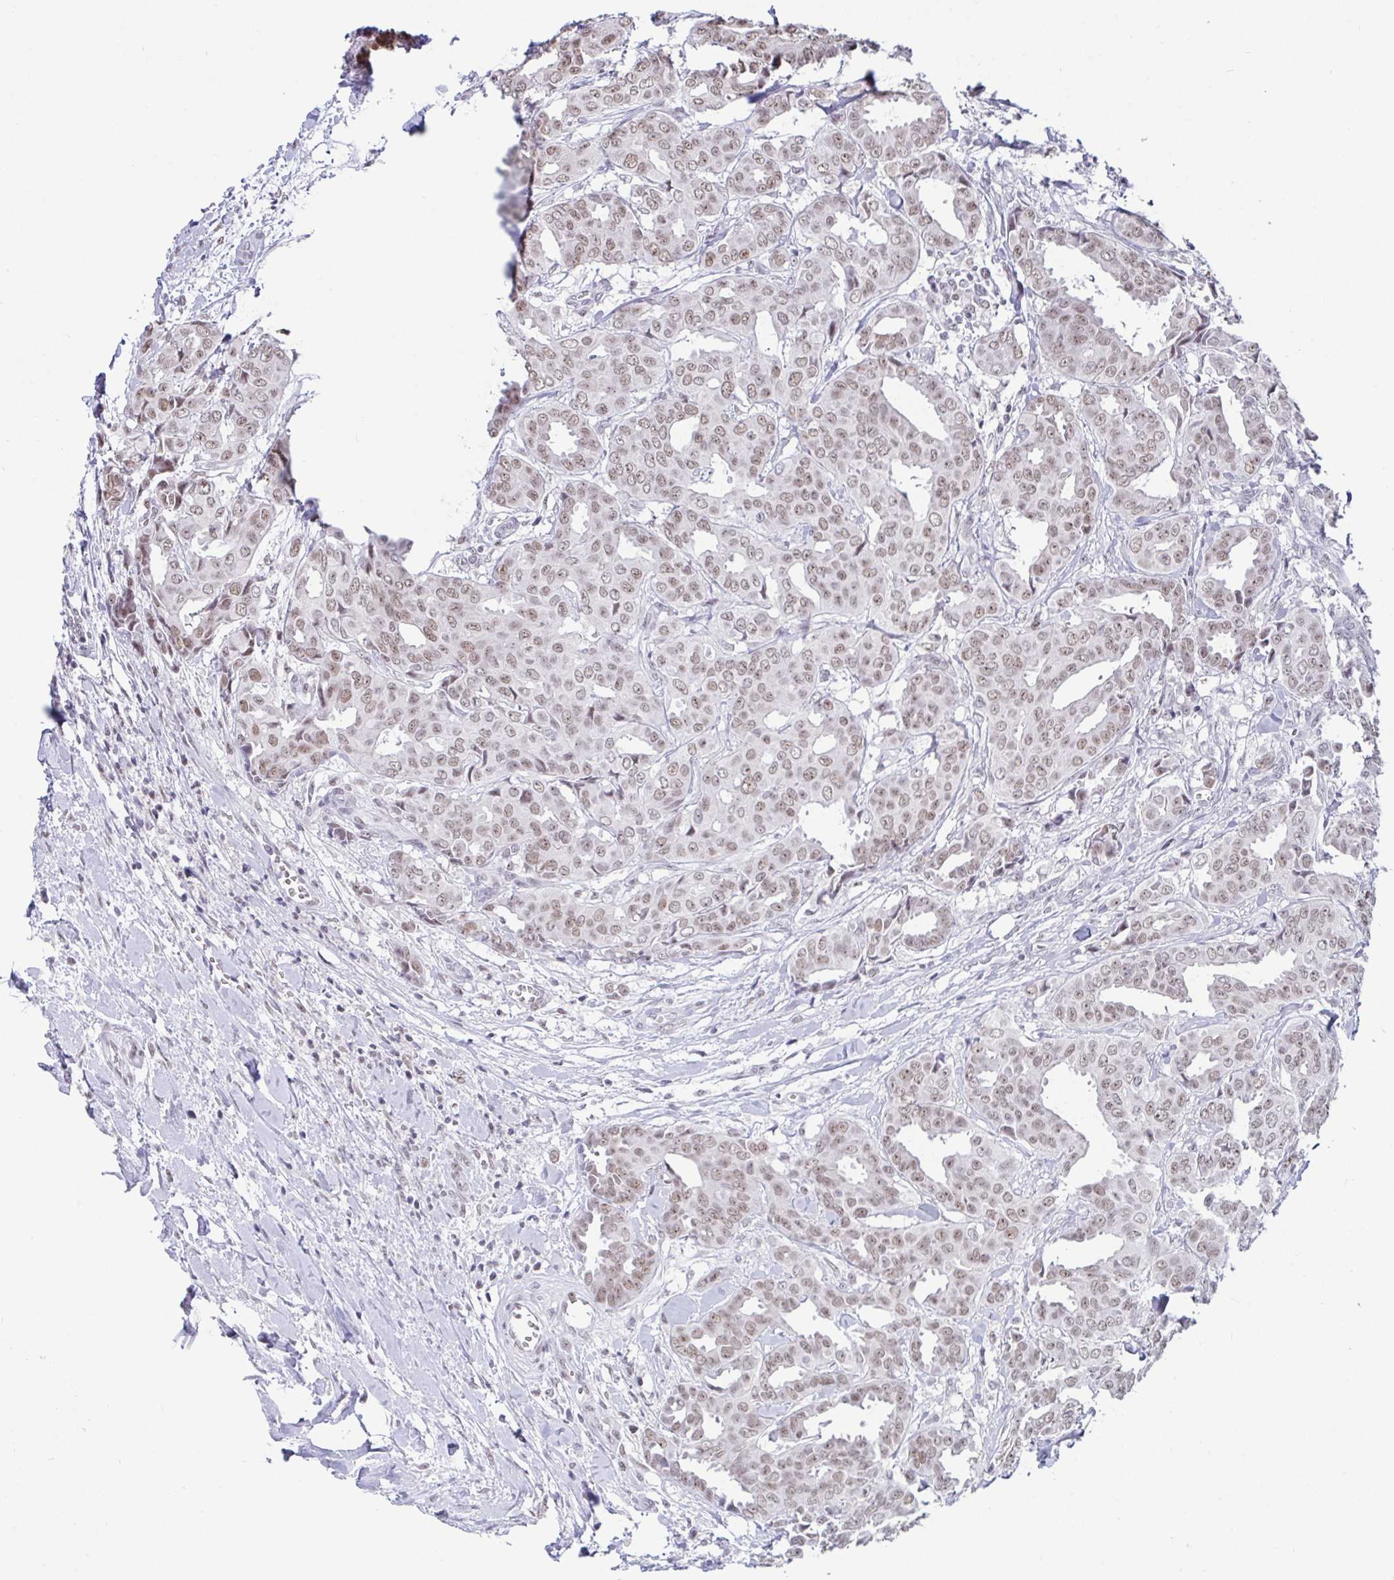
{"staining": {"intensity": "weak", "quantity": "25%-75%", "location": "nuclear"}, "tissue": "breast cancer", "cell_type": "Tumor cells", "image_type": "cancer", "snomed": [{"axis": "morphology", "description": "Duct carcinoma"}, {"axis": "topography", "description": "Breast"}], "caption": "Brown immunohistochemical staining in human breast invasive ductal carcinoma displays weak nuclear staining in about 25%-75% of tumor cells. The staining was performed using DAB (3,3'-diaminobenzidine) to visualize the protein expression in brown, while the nuclei were stained in blue with hematoxylin (Magnification: 20x).", "gene": "SUPT16H", "patient": {"sex": "female", "age": 45}}